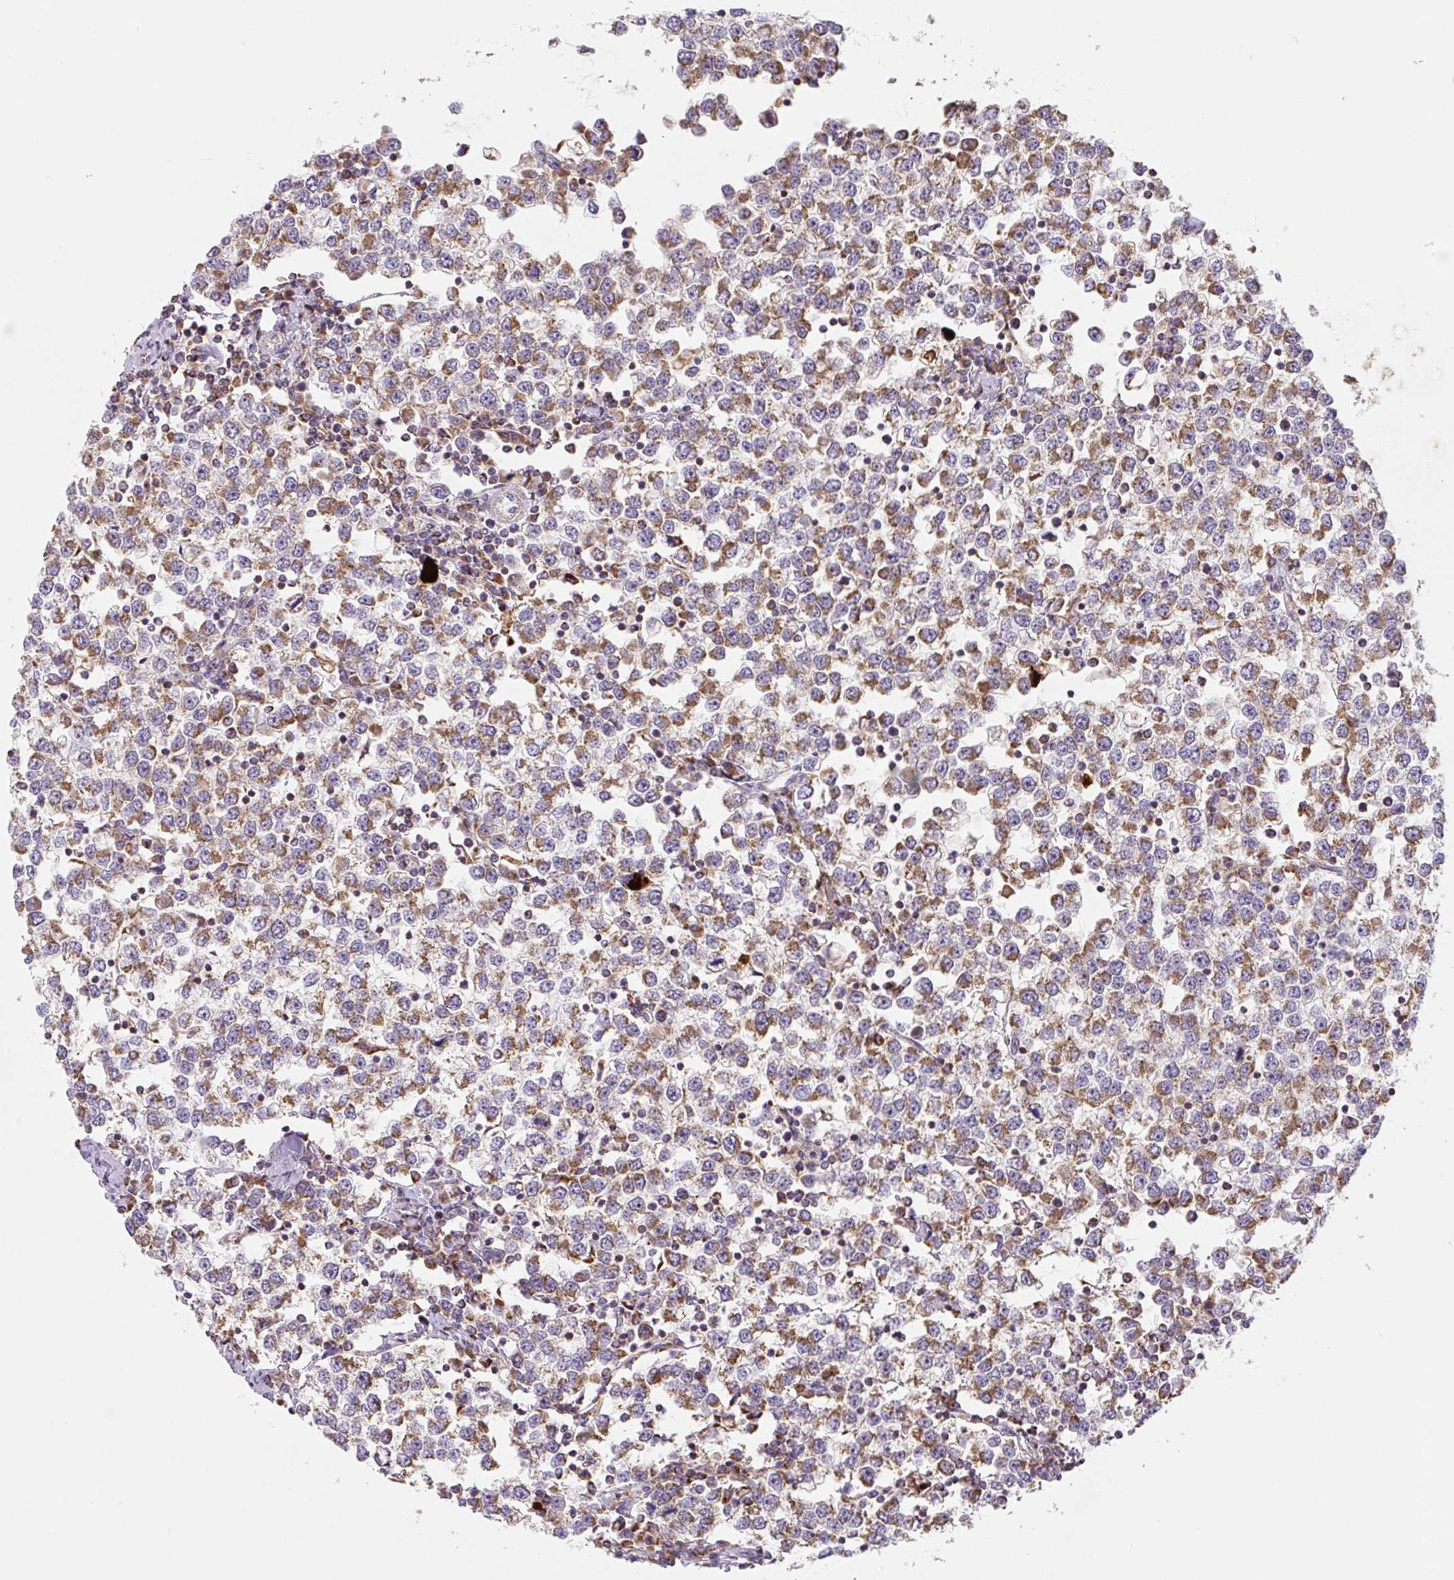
{"staining": {"intensity": "moderate", "quantity": ">75%", "location": "cytoplasmic/membranous"}, "tissue": "testis cancer", "cell_type": "Tumor cells", "image_type": "cancer", "snomed": [{"axis": "morphology", "description": "Seminoma, NOS"}, {"axis": "topography", "description": "Testis"}], "caption": "Immunohistochemistry (IHC) of testis cancer (seminoma) shows medium levels of moderate cytoplasmic/membranous positivity in about >75% of tumor cells. The protein is shown in brown color, while the nuclei are stained blue.", "gene": "MT-CO2", "patient": {"sex": "male", "age": 65}}